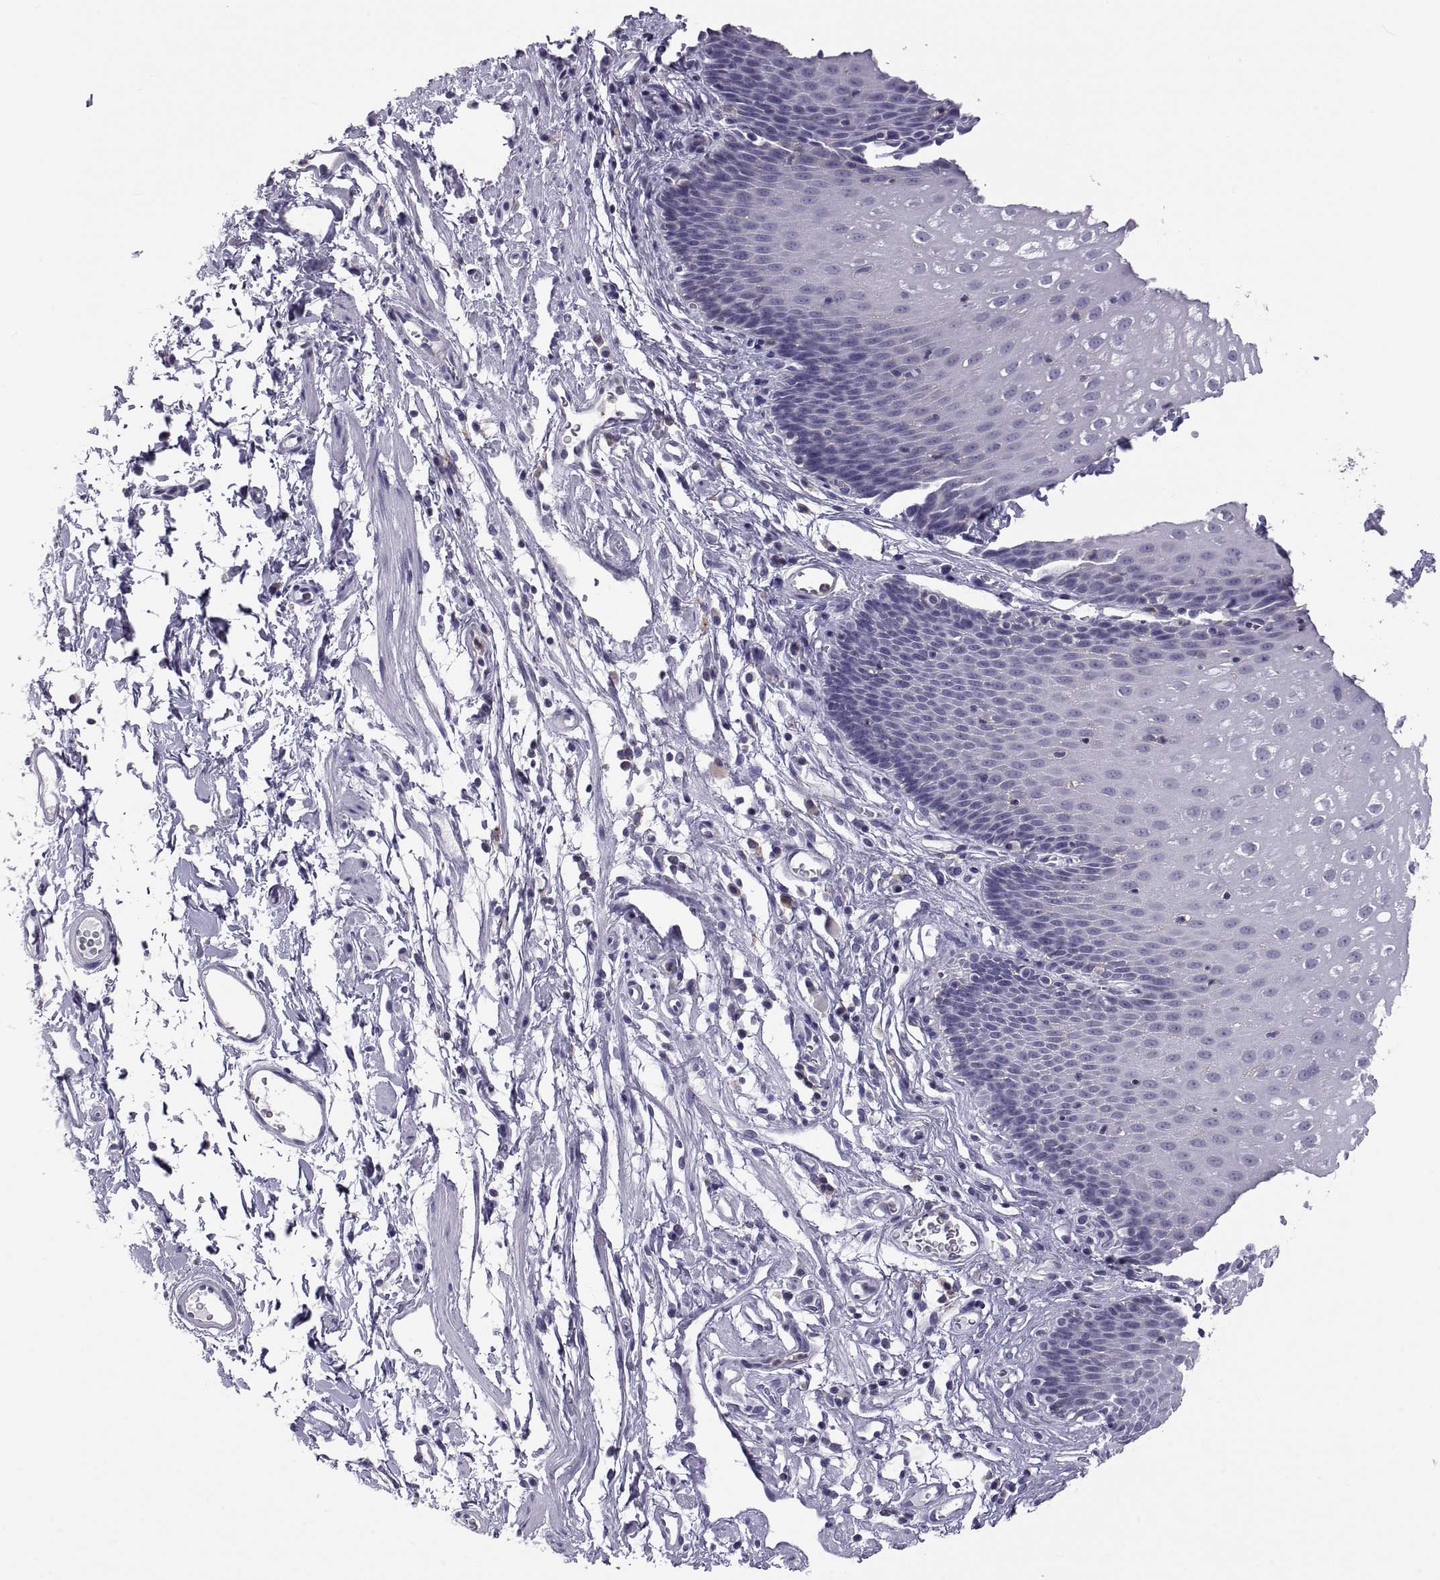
{"staining": {"intensity": "negative", "quantity": "none", "location": "none"}, "tissue": "esophagus", "cell_type": "Squamous epithelial cells", "image_type": "normal", "snomed": [{"axis": "morphology", "description": "Normal tissue, NOS"}, {"axis": "topography", "description": "Esophagus"}], "caption": "DAB immunohistochemical staining of normal human esophagus reveals no significant staining in squamous epithelial cells.", "gene": "RGS19", "patient": {"sex": "male", "age": 72}}